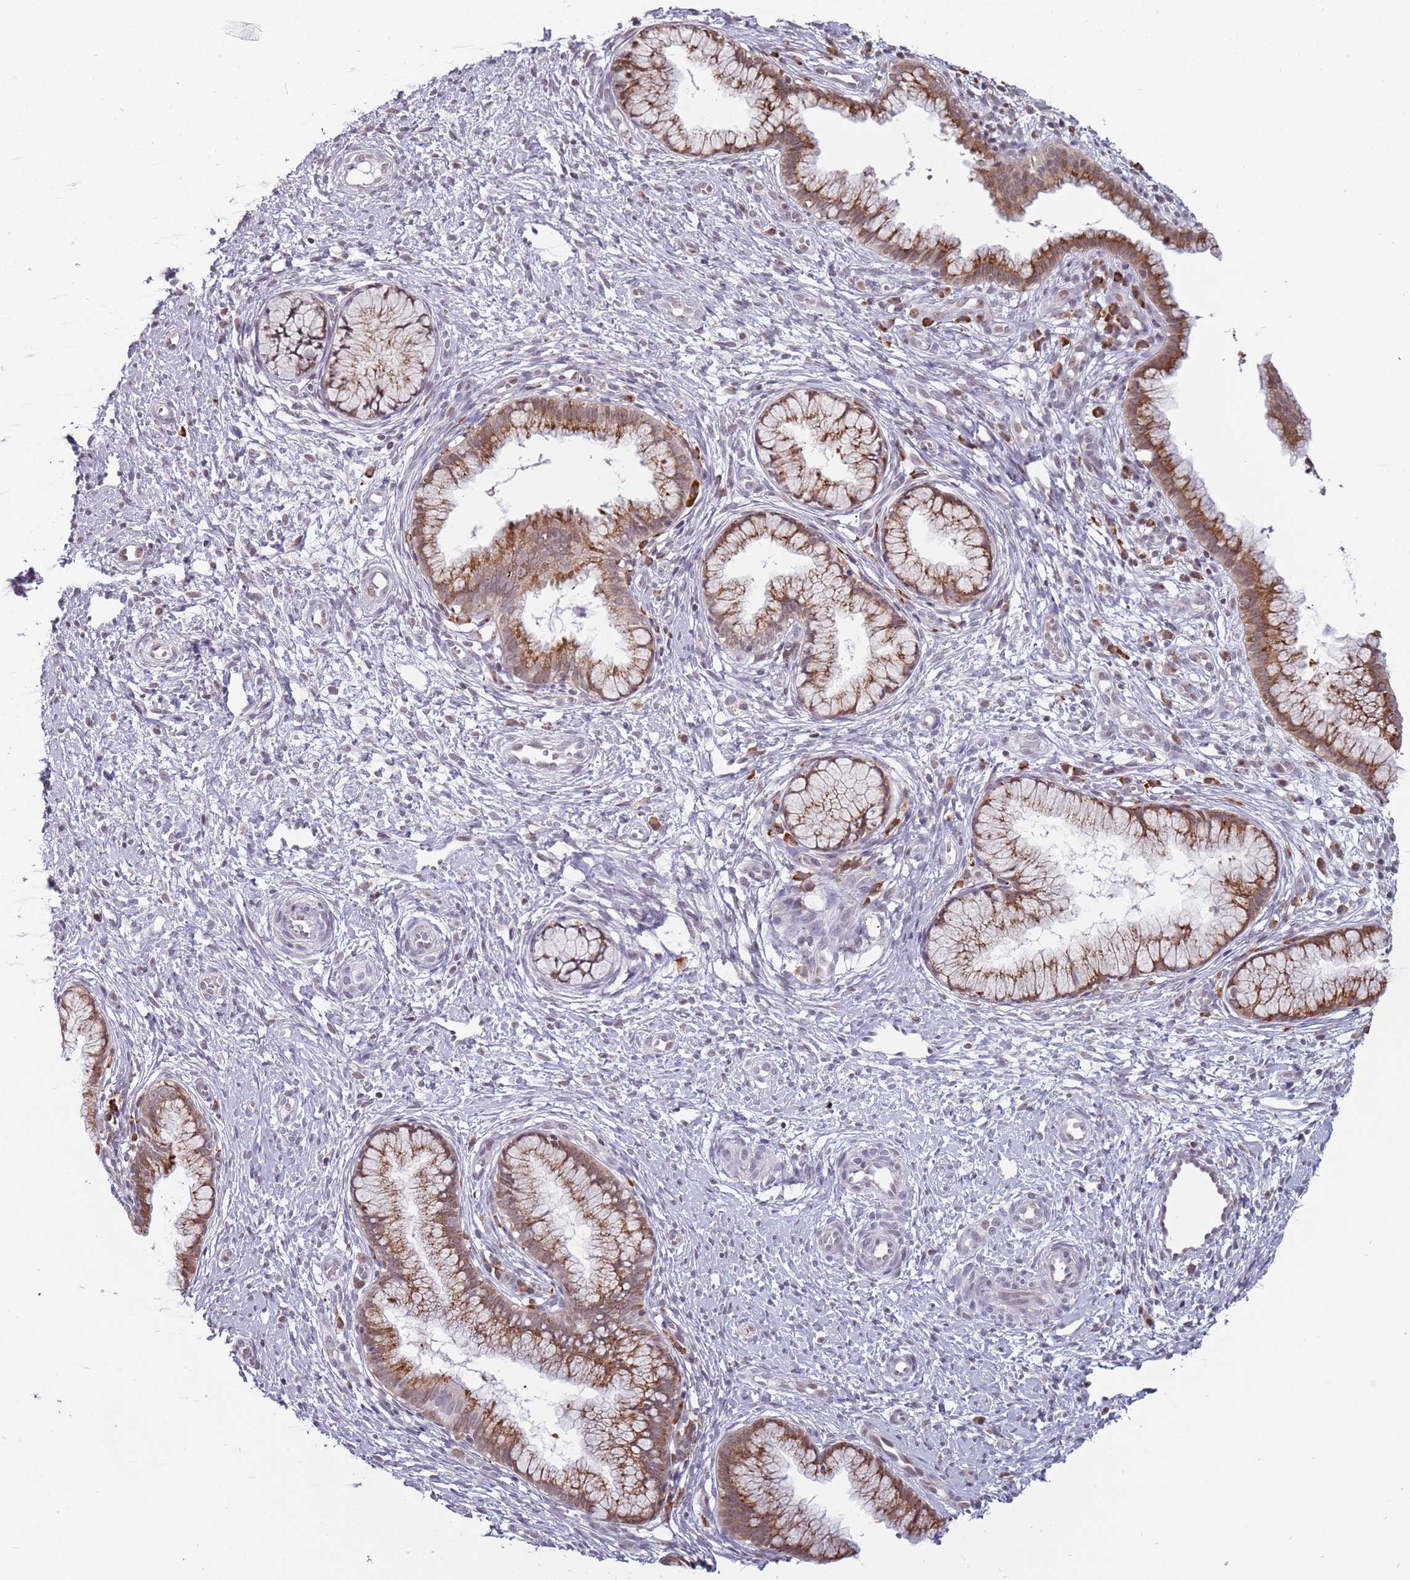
{"staining": {"intensity": "moderate", "quantity": "25%-75%", "location": "cytoplasmic/membranous,nuclear"}, "tissue": "cervix", "cell_type": "Glandular cells", "image_type": "normal", "snomed": [{"axis": "morphology", "description": "Normal tissue, NOS"}, {"axis": "topography", "description": "Cervix"}], "caption": "Protein expression analysis of normal cervix exhibits moderate cytoplasmic/membranous,nuclear staining in about 25%-75% of glandular cells.", "gene": "BARD1", "patient": {"sex": "female", "age": 36}}